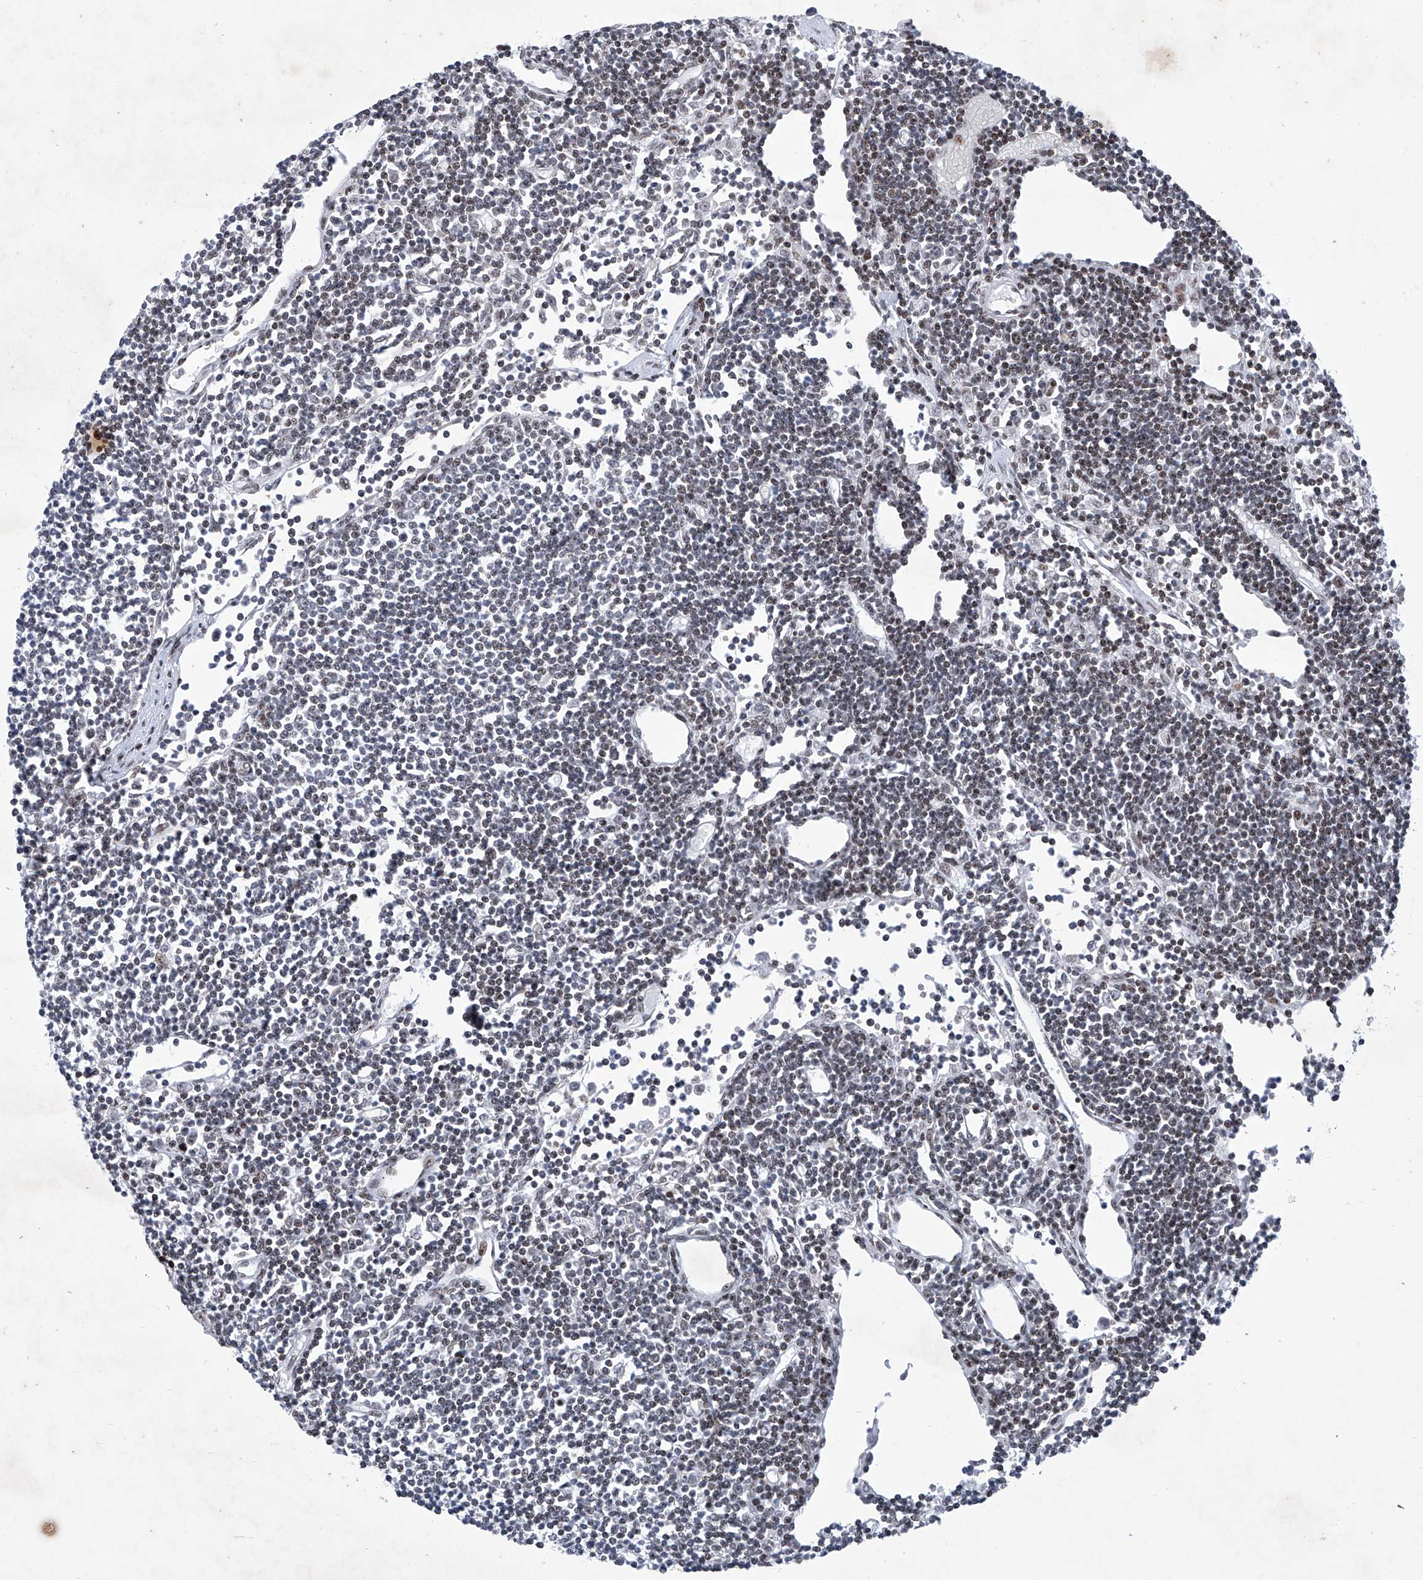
{"staining": {"intensity": "moderate", "quantity": ">75%", "location": "nuclear"}, "tissue": "lymph node", "cell_type": "Germinal center cells", "image_type": "normal", "snomed": [{"axis": "morphology", "description": "Normal tissue, NOS"}, {"axis": "topography", "description": "Lymph node"}], "caption": "Lymph node stained with immunohistochemistry shows moderate nuclear expression in about >75% of germinal center cells.", "gene": "HEY2", "patient": {"sex": "female", "age": 11}}